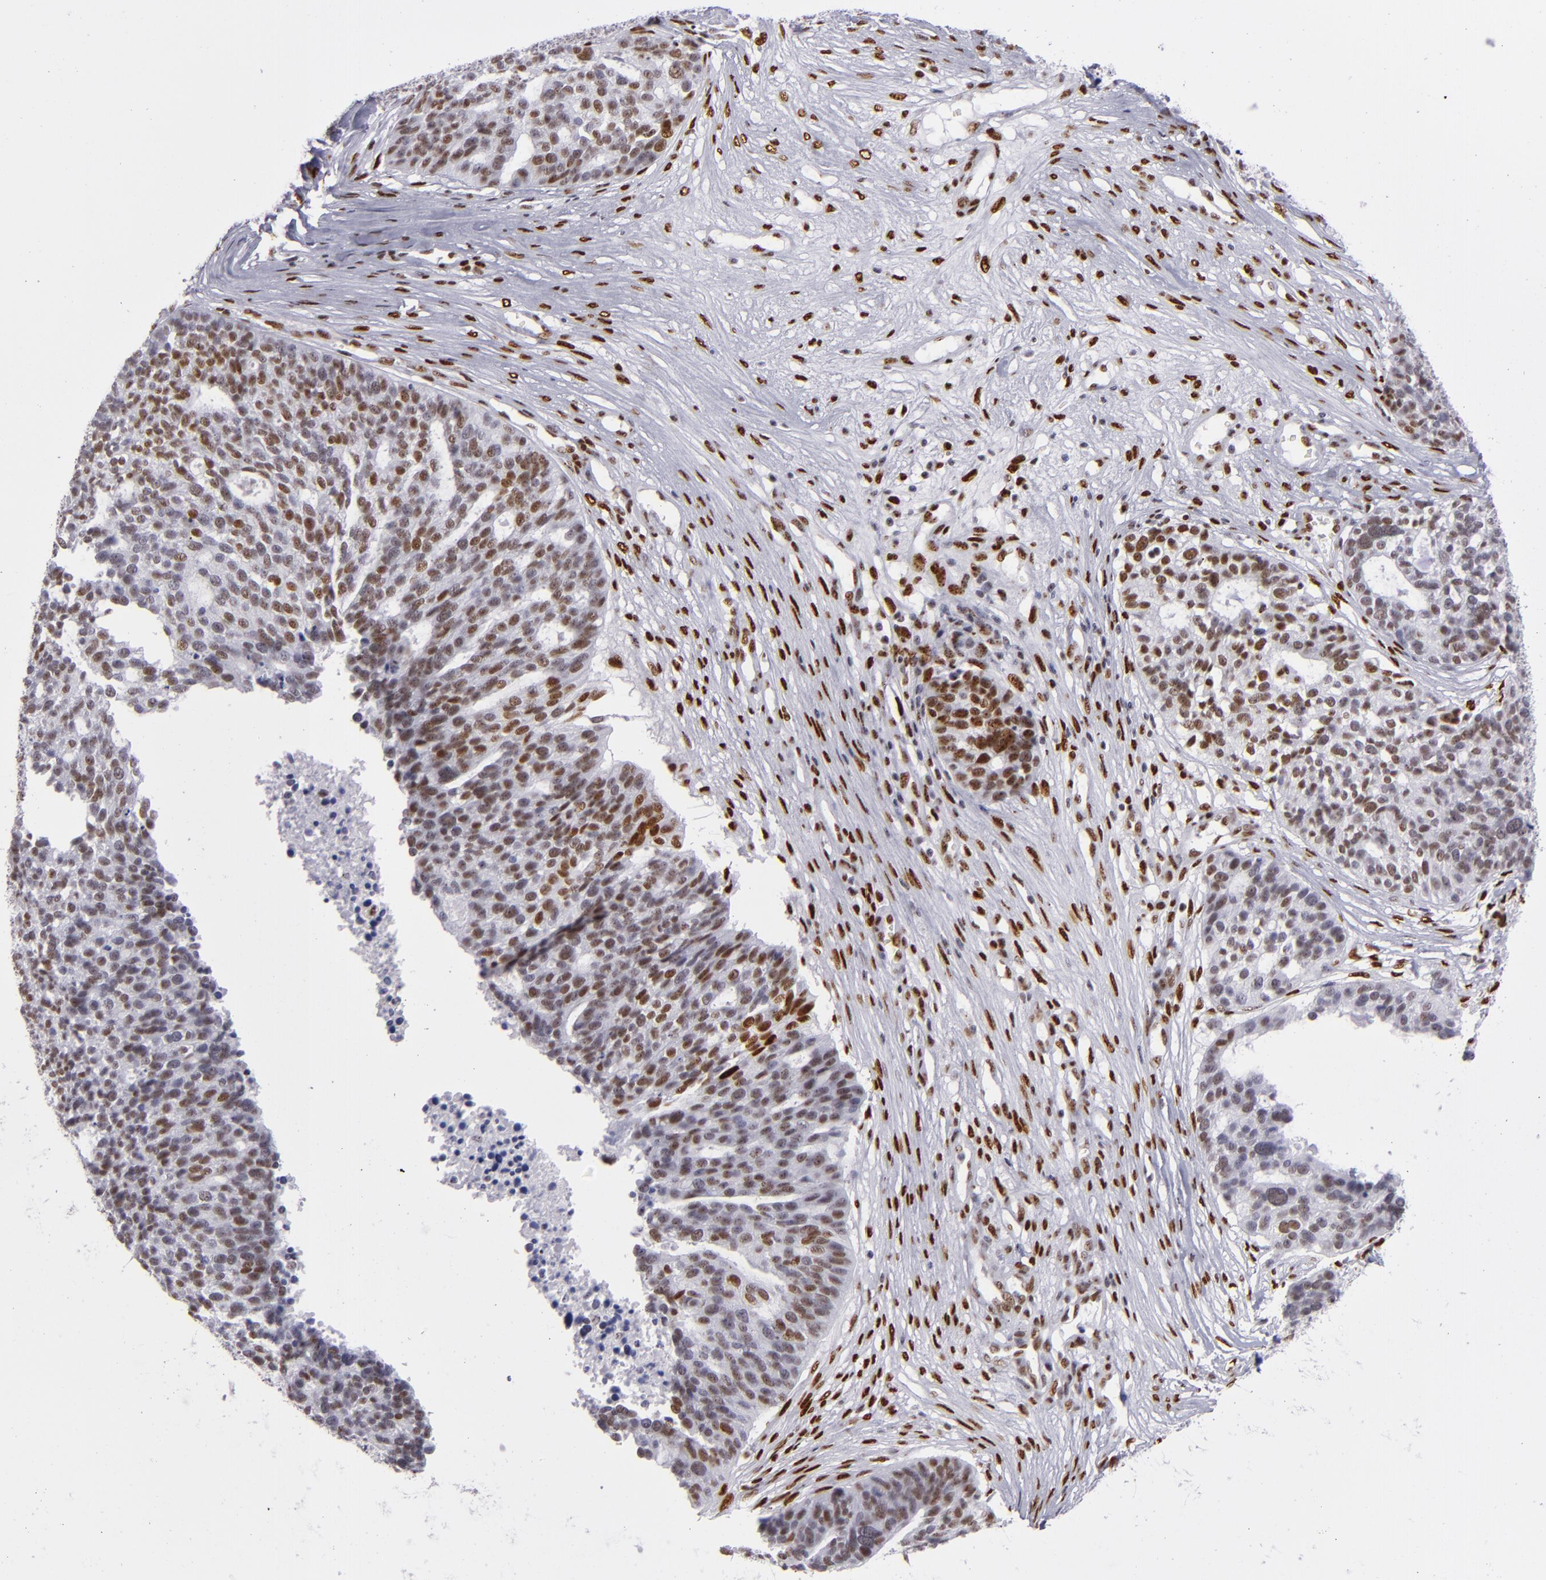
{"staining": {"intensity": "moderate", "quantity": "25%-75%", "location": "nuclear"}, "tissue": "ovarian cancer", "cell_type": "Tumor cells", "image_type": "cancer", "snomed": [{"axis": "morphology", "description": "Cystadenocarcinoma, serous, NOS"}, {"axis": "topography", "description": "Ovary"}], "caption": "A micrograph of ovarian cancer stained for a protein exhibits moderate nuclear brown staining in tumor cells. (IHC, brightfield microscopy, high magnification).", "gene": "TOP3A", "patient": {"sex": "female", "age": 59}}